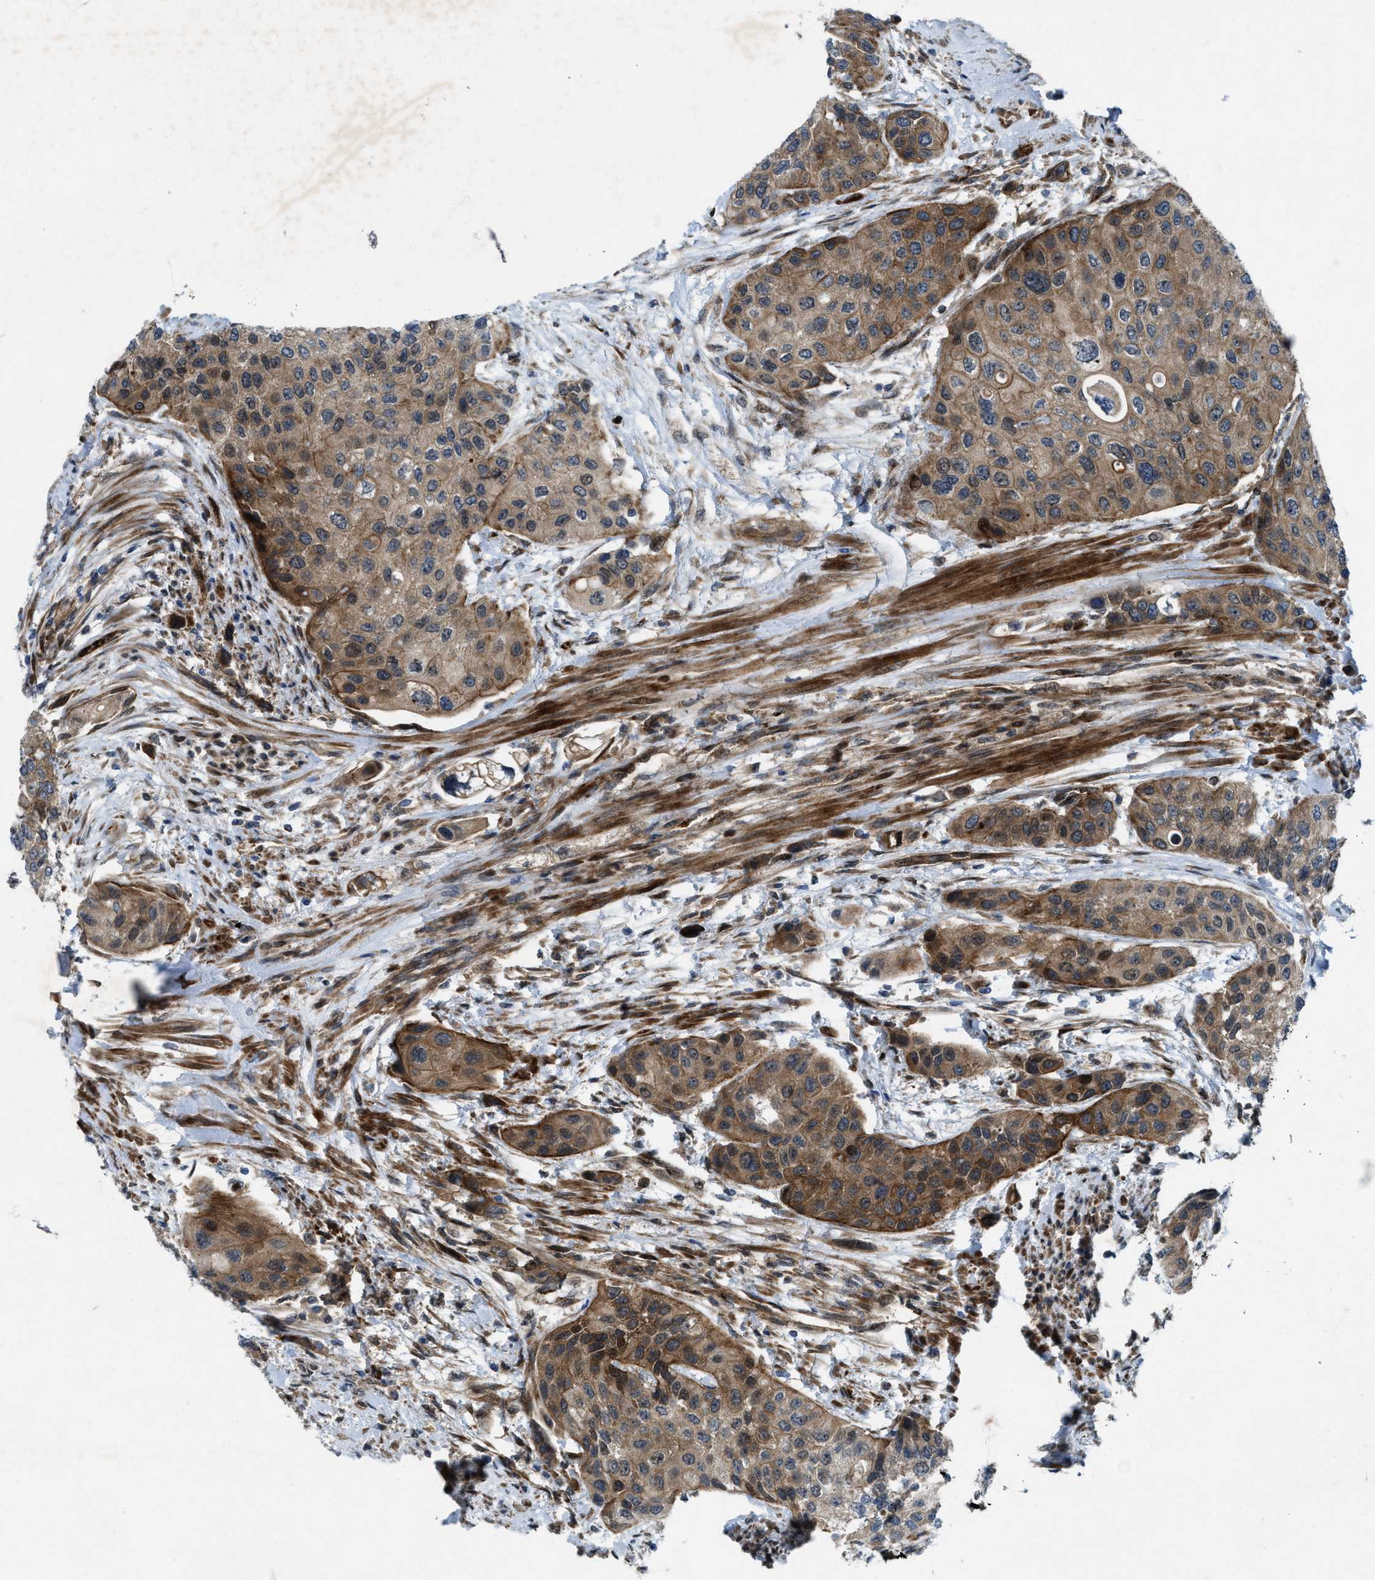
{"staining": {"intensity": "moderate", "quantity": ">75%", "location": "cytoplasmic/membranous"}, "tissue": "urothelial cancer", "cell_type": "Tumor cells", "image_type": "cancer", "snomed": [{"axis": "morphology", "description": "Urothelial carcinoma, High grade"}, {"axis": "topography", "description": "Urinary bladder"}], "caption": "Approximately >75% of tumor cells in urothelial cancer demonstrate moderate cytoplasmic/membranous protein positivity as visualized by brown immunohistochemical staining.", "gene": "URGCP", "patient": {"sex": "female", "age": 56}}